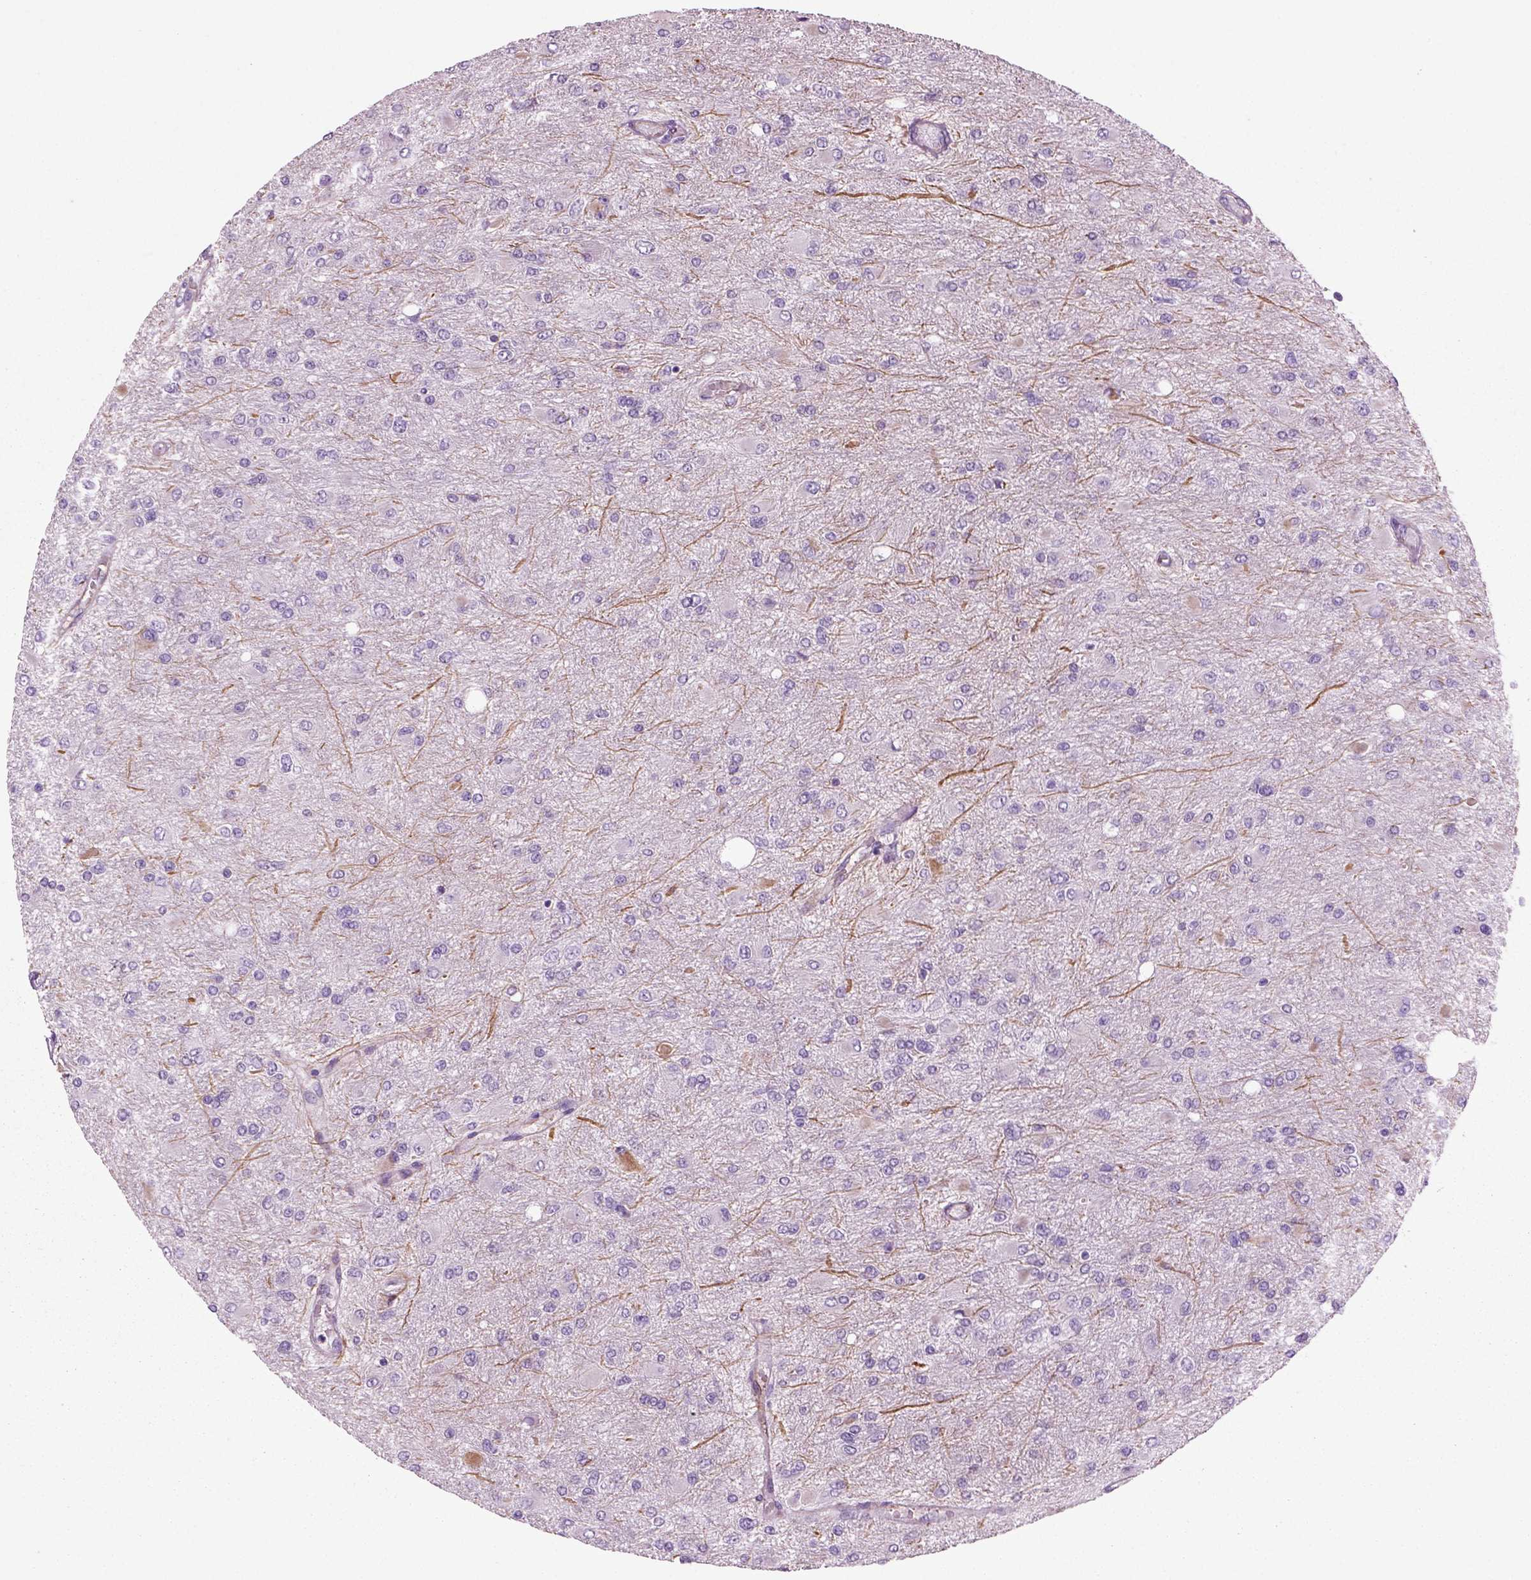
{"staining": {"intensity": "negative", "quantity": "none", "location": "none"}, "tissue": "glioma", "cell_type": "Tumor cells", "image_type": "cancer", "snomed": [{"axis": "morphology", "description": "Glioma, malignant, High grade"}, {"axis": "topography", "description": "Cerebral cortex"}], "caption": "High magnification brightfield microscopy of glioma stained with DAB (brown) and counterstained with hematoxylin (blue): tumor cells show no significant expression.", "gene": "ACER3", "patient": {"sex": "female", "age": 36}}